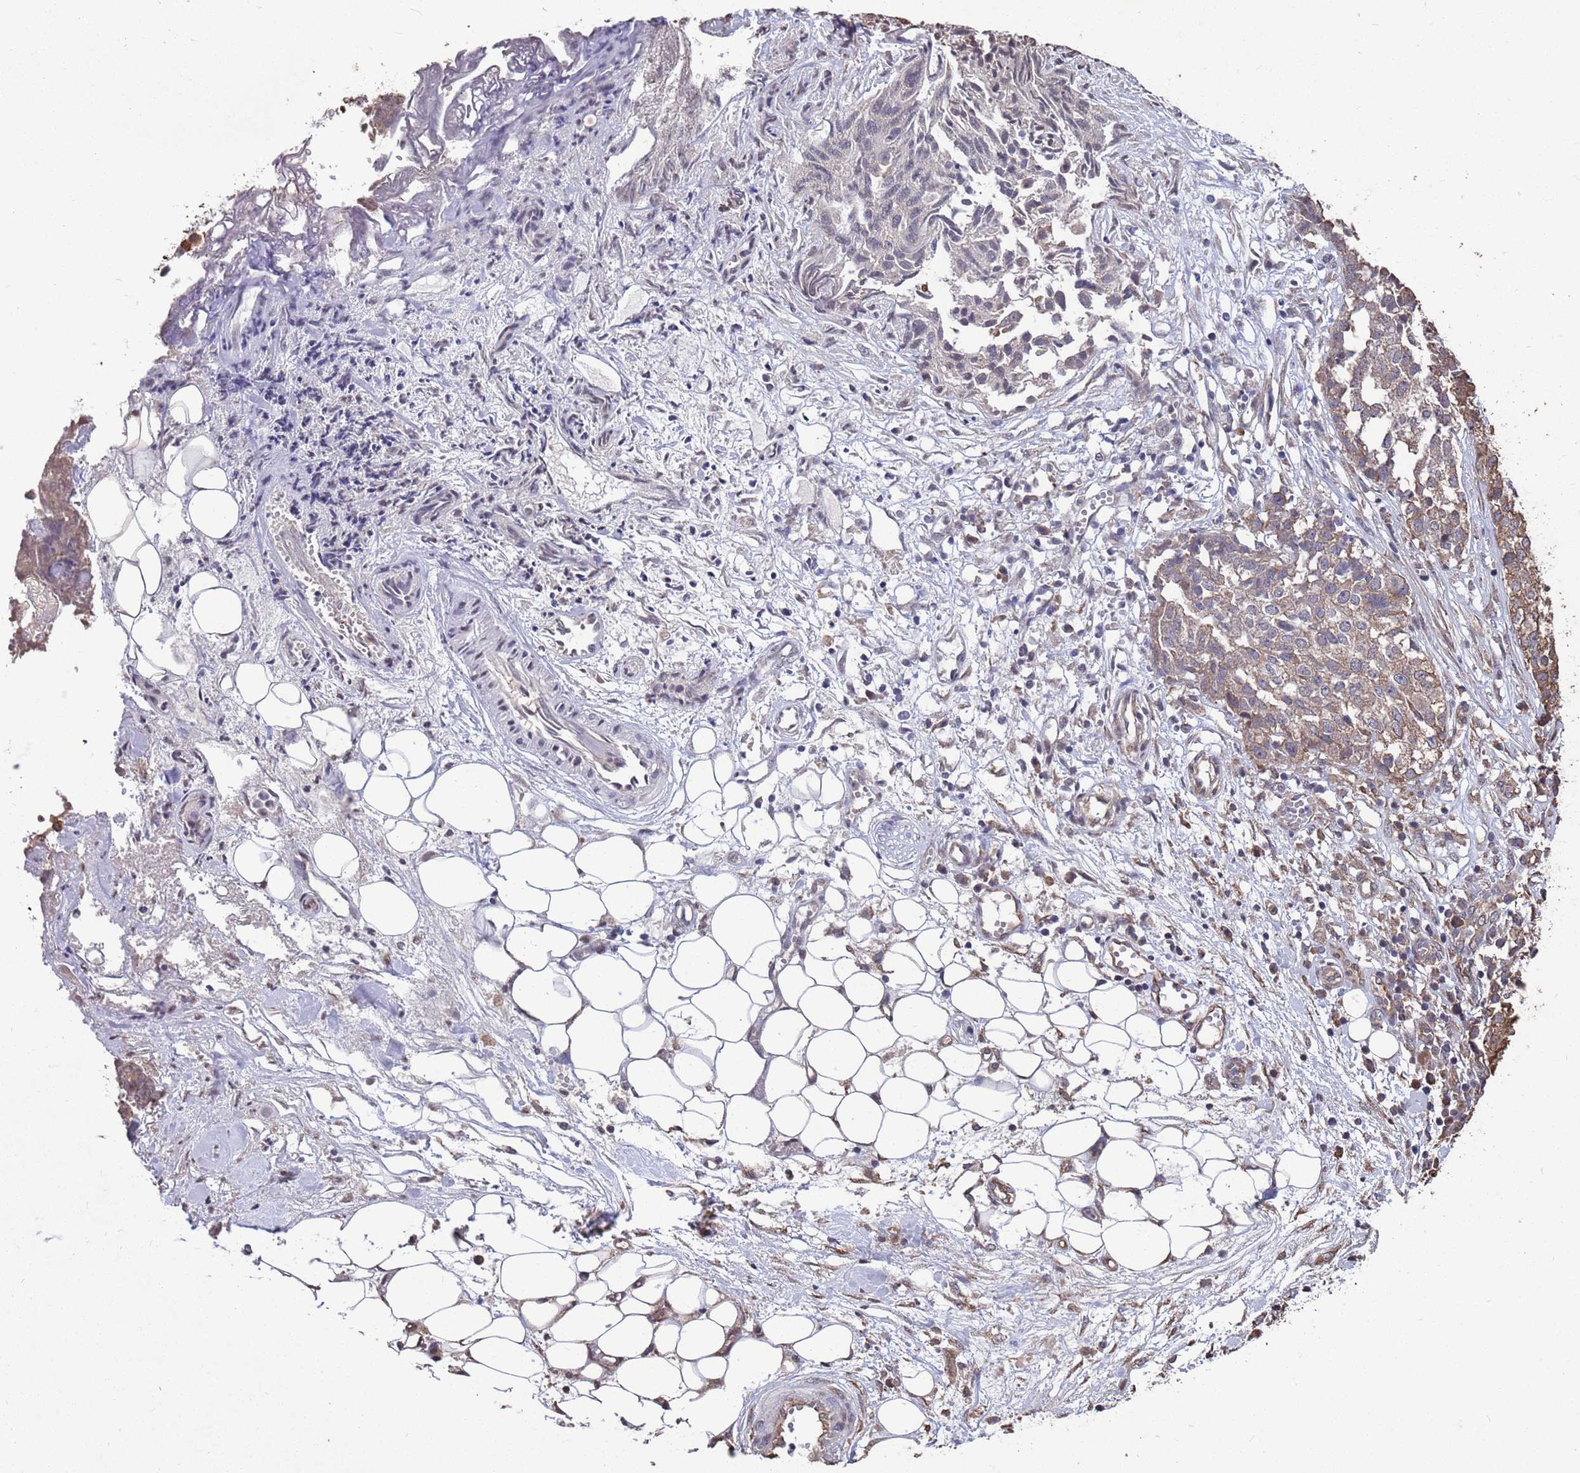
{"staining": {"intensity": "moderate", "quantity": ">75%", "location": "cytoplasmic/membranous"}, "tissue": "ovarian cancer", "cell_type": "Tumor cells", "image_type": "cancer", "snomed": [{"axis": "morphology", "description": "Cystadenocarcinoma, serous, NOS"}, {"axis": "topography", "description": "Soft tissue"}, {"axis": "topography", "description": "Ovary"}], "caption": "Human ovarian cancer stained with a brown dye shows moderate cytoplasmic/membranous positive staining in about >75% of tumor cells.", "gene": "CFAP119", "patient": {"sex": "female", "age": 57}}